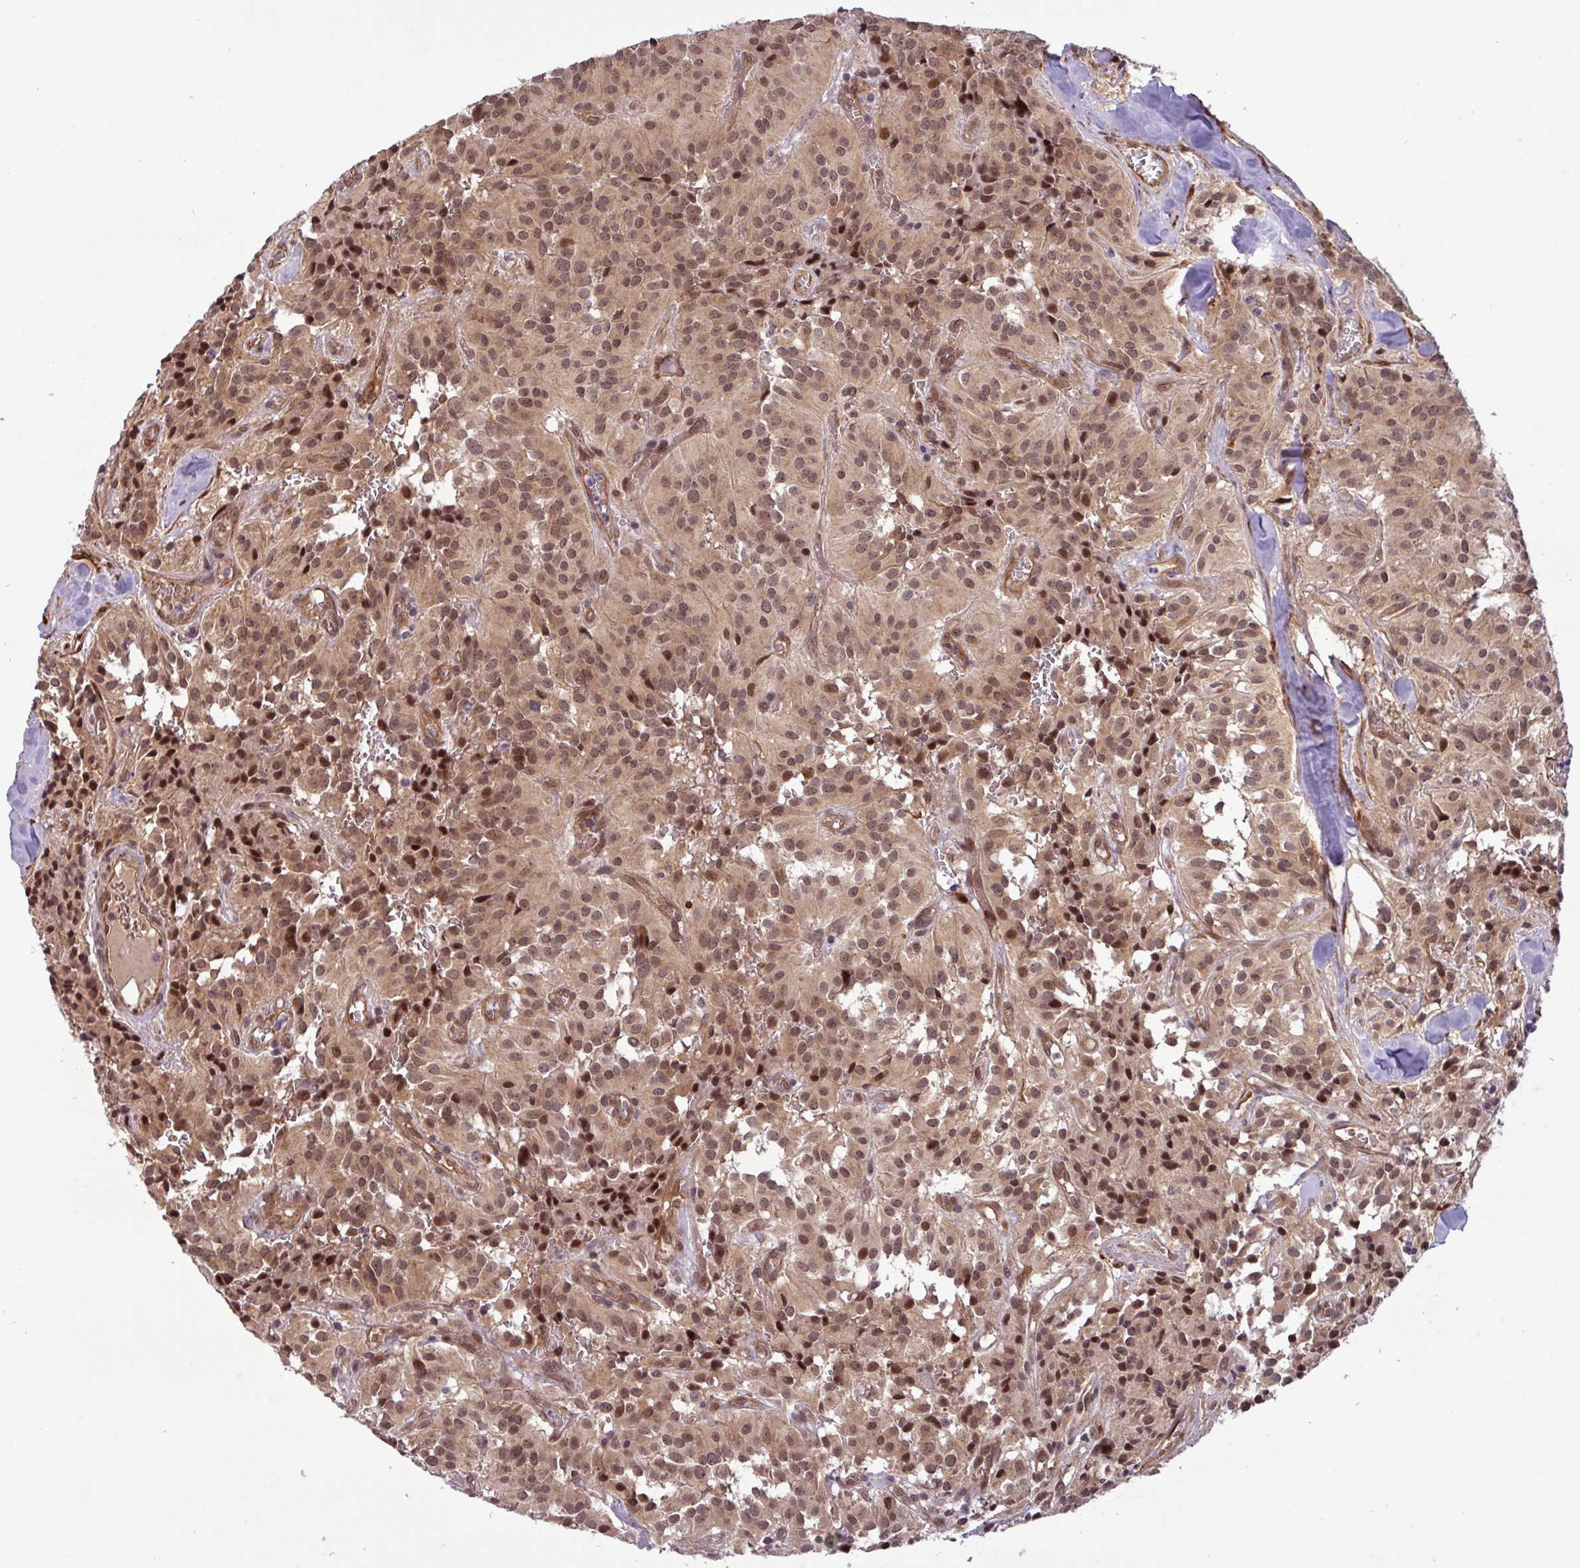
{"staining": {"intensity": "moderate", "quantity": ">75%", "location": "cytoplasmic/membranous,nuclear"}, "tissue": "glioma", "cell_type": "Tumor cells", "image_type": "cancer", "snomed": [{"axis": "morphology", "description": "Glioma, malignant, Low grade"}, {"axis": "topography", "description": "Brain"}], "caption": "A photomicrograph of glioma stained for a protein demonstrates moderate cytoplasmic/membranous and nuclear brown staining in tumor cells.", "gene": "C7orf50", "patient": {"sex": "male", "age": 42}}